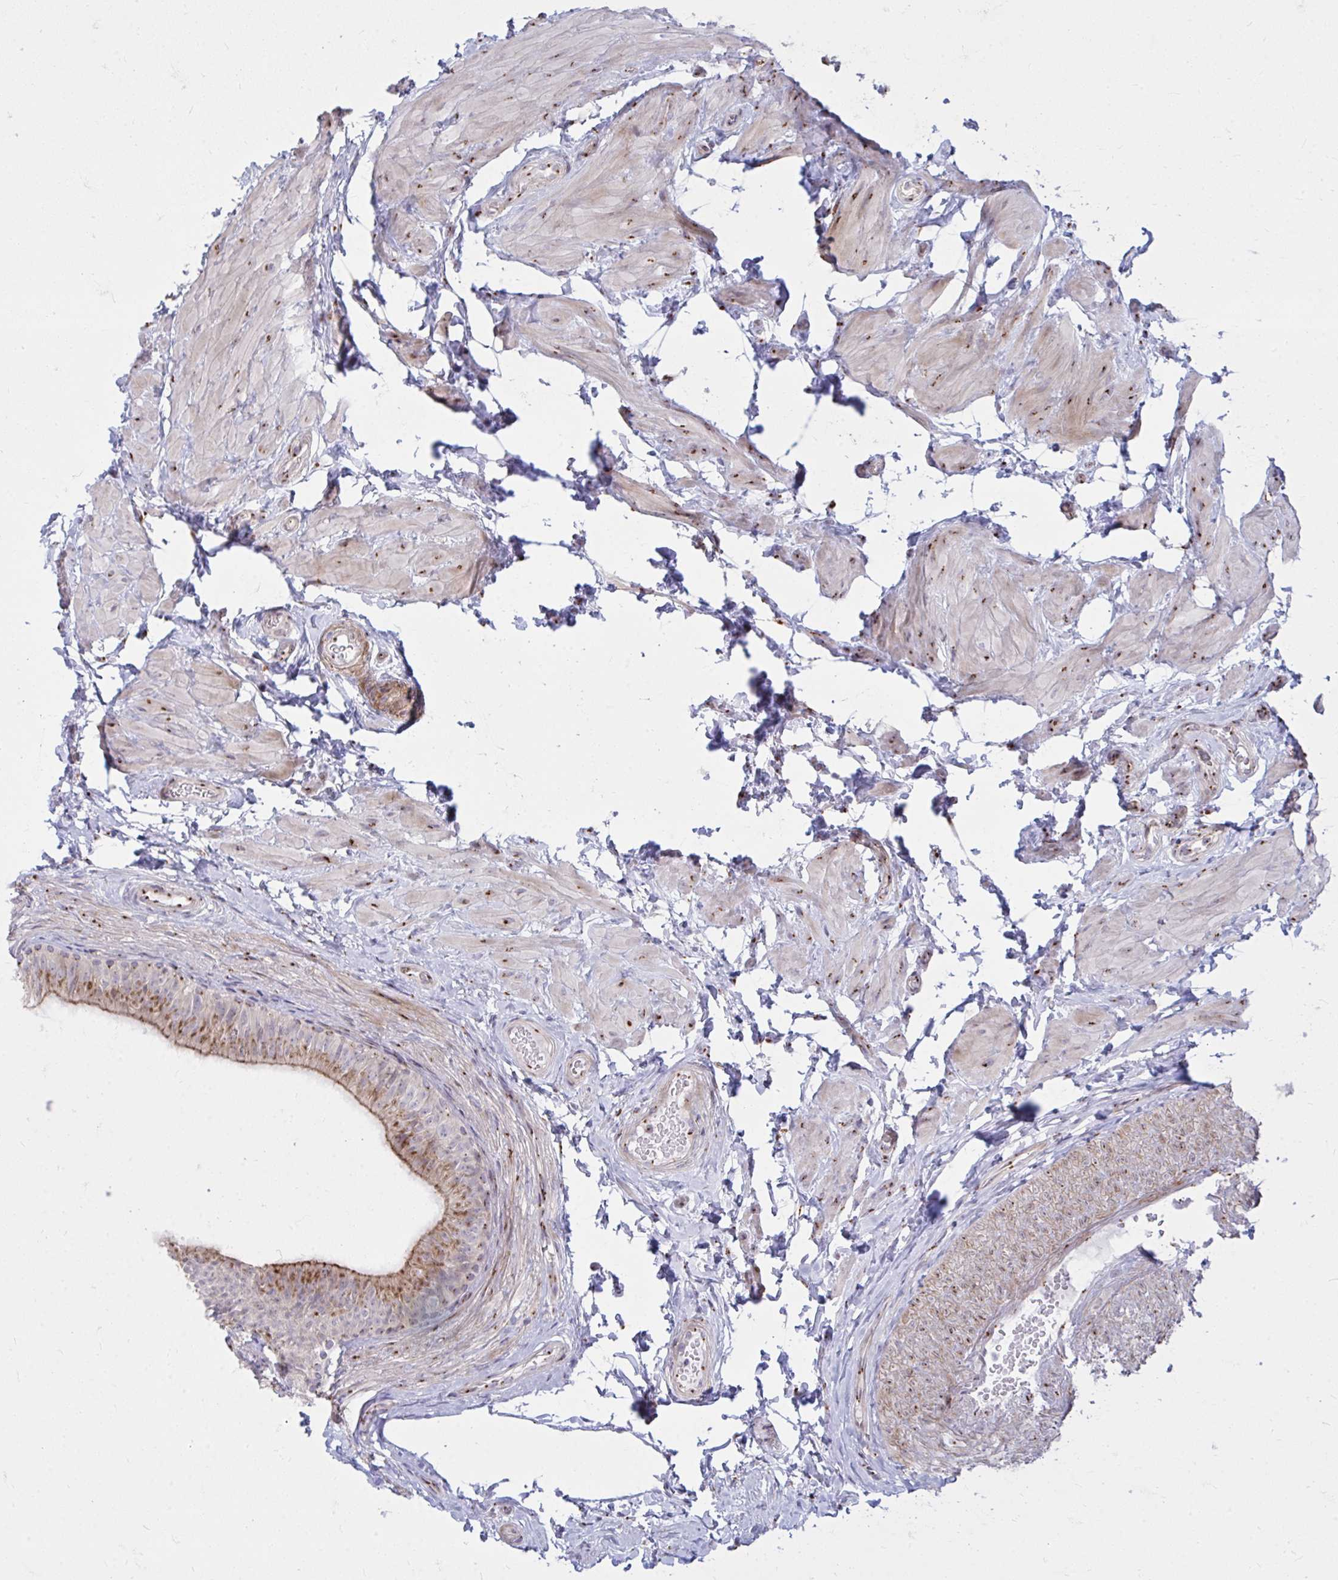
{"staining": {"intensity": "moderate", "quantity": ">75%", "location": "cytoplasmic/membranous"}, "tissue": "epididymis", "cell_type": "Glandular cells", "image_type": "normal", "snomed": [{"axis": "morphology", "description": "Normal tissue, NOS"}, {"axis": "topography", "description": "Epididymis, spermatic cord, NOS"}, {"axis": "topography", "description": "Epididymis"}, {"axis": "topography", "description": "Peripheral nerve tissue"}], "caption": "Brown immunohistochemical staining in normal epididymis exhibits moderate cytoplasmic/membranous expression in approximately >75% of glandular cells.", "gene": "RAB6A", "patient": {"sex": "male", "age": 29}}